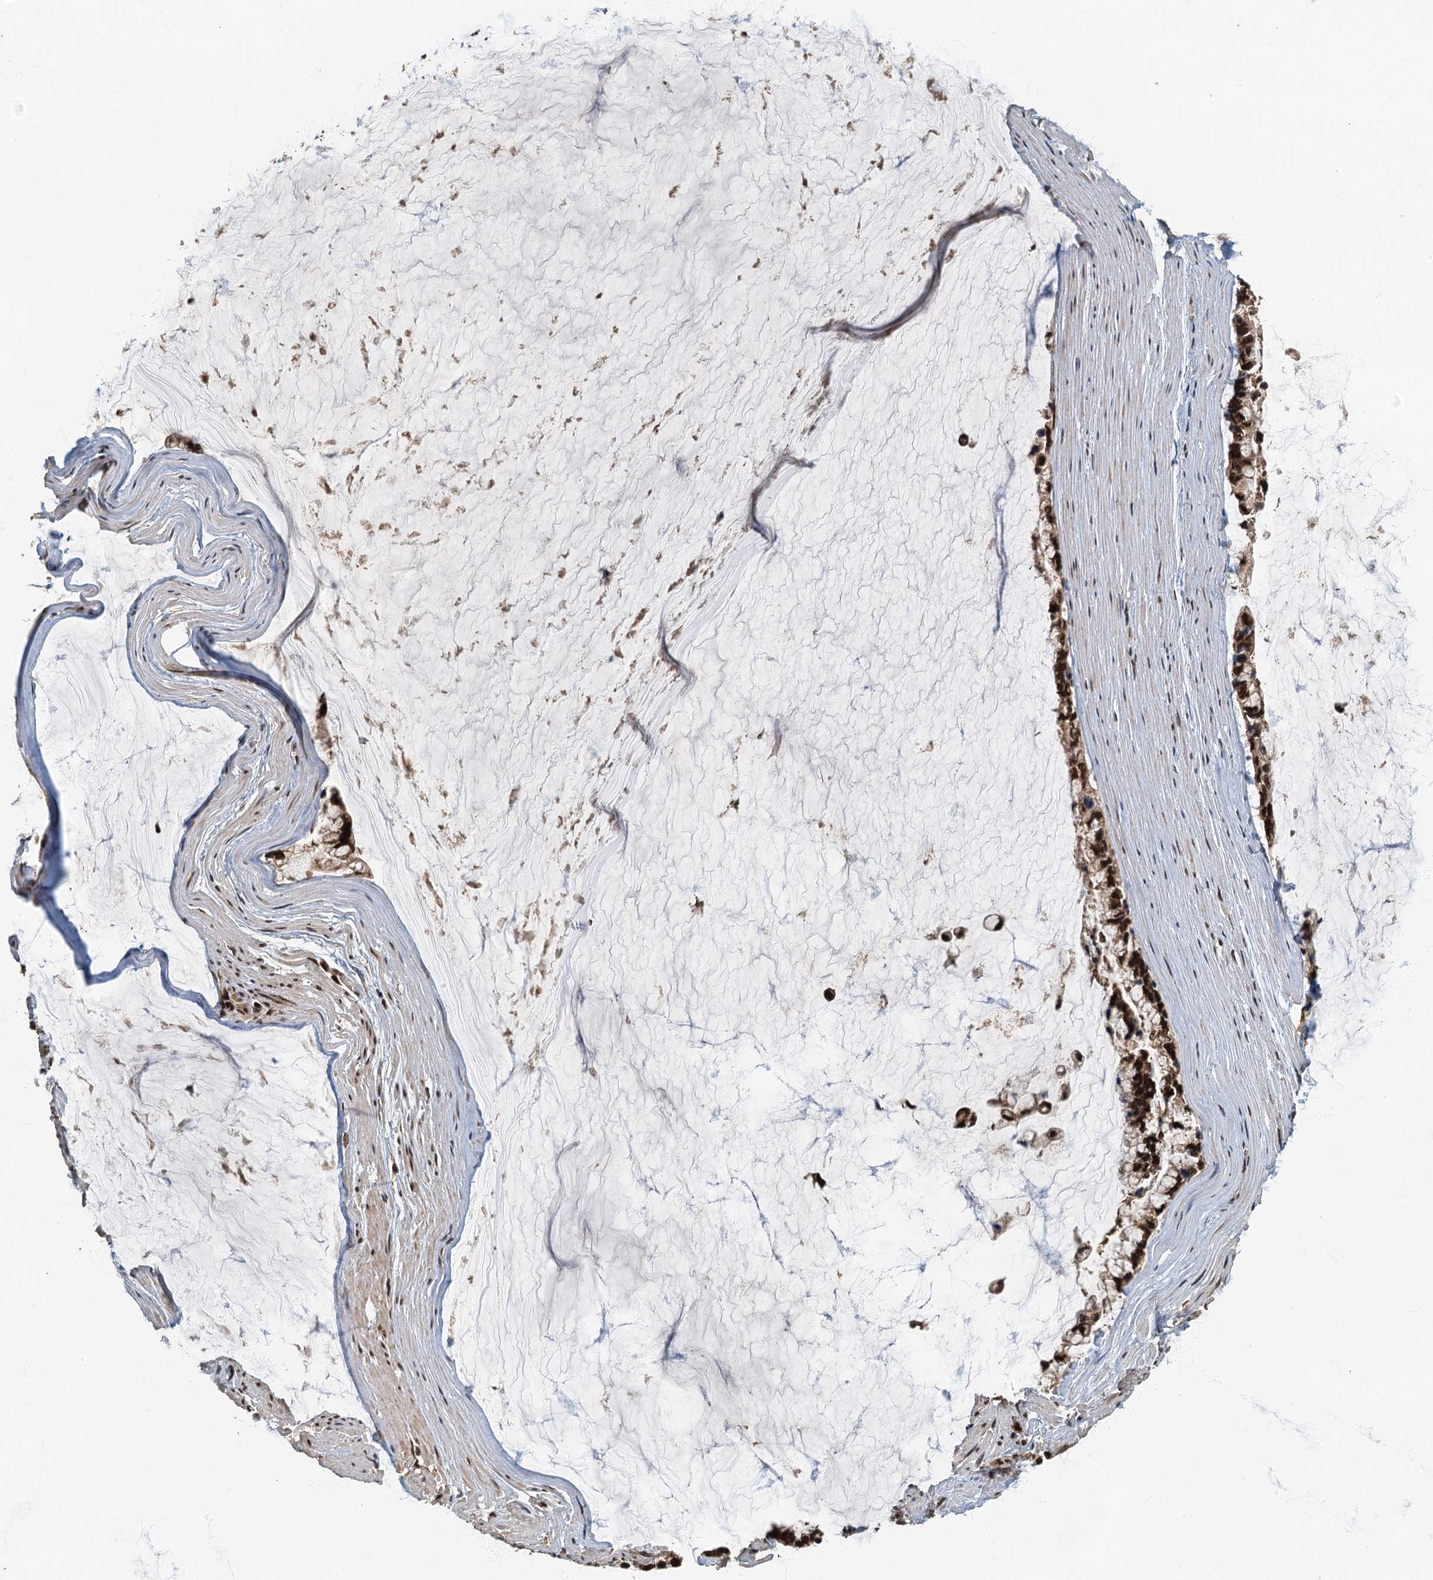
{"staining": {"intensity": "strong", "quantity": ">75%", "location": "nuclear"}, "tissue": "ovarian cancer", "cell_type": "Tumor cells", "image_type": "cancer", "snomed": [{"axis": "morphology", "description": "Cystadenocarcinoma, mucinous, NOS"}, {"axis": "topography", "description": "Ovary"}], "caption": "Protein analysis of ovarian mucinous cystadenocarcinoma tissue shows strong nuclear staining in approximately >75% of tumor cells.", "gene": "CKAP2L", "patient": {"sex": "female", "age": 39}}